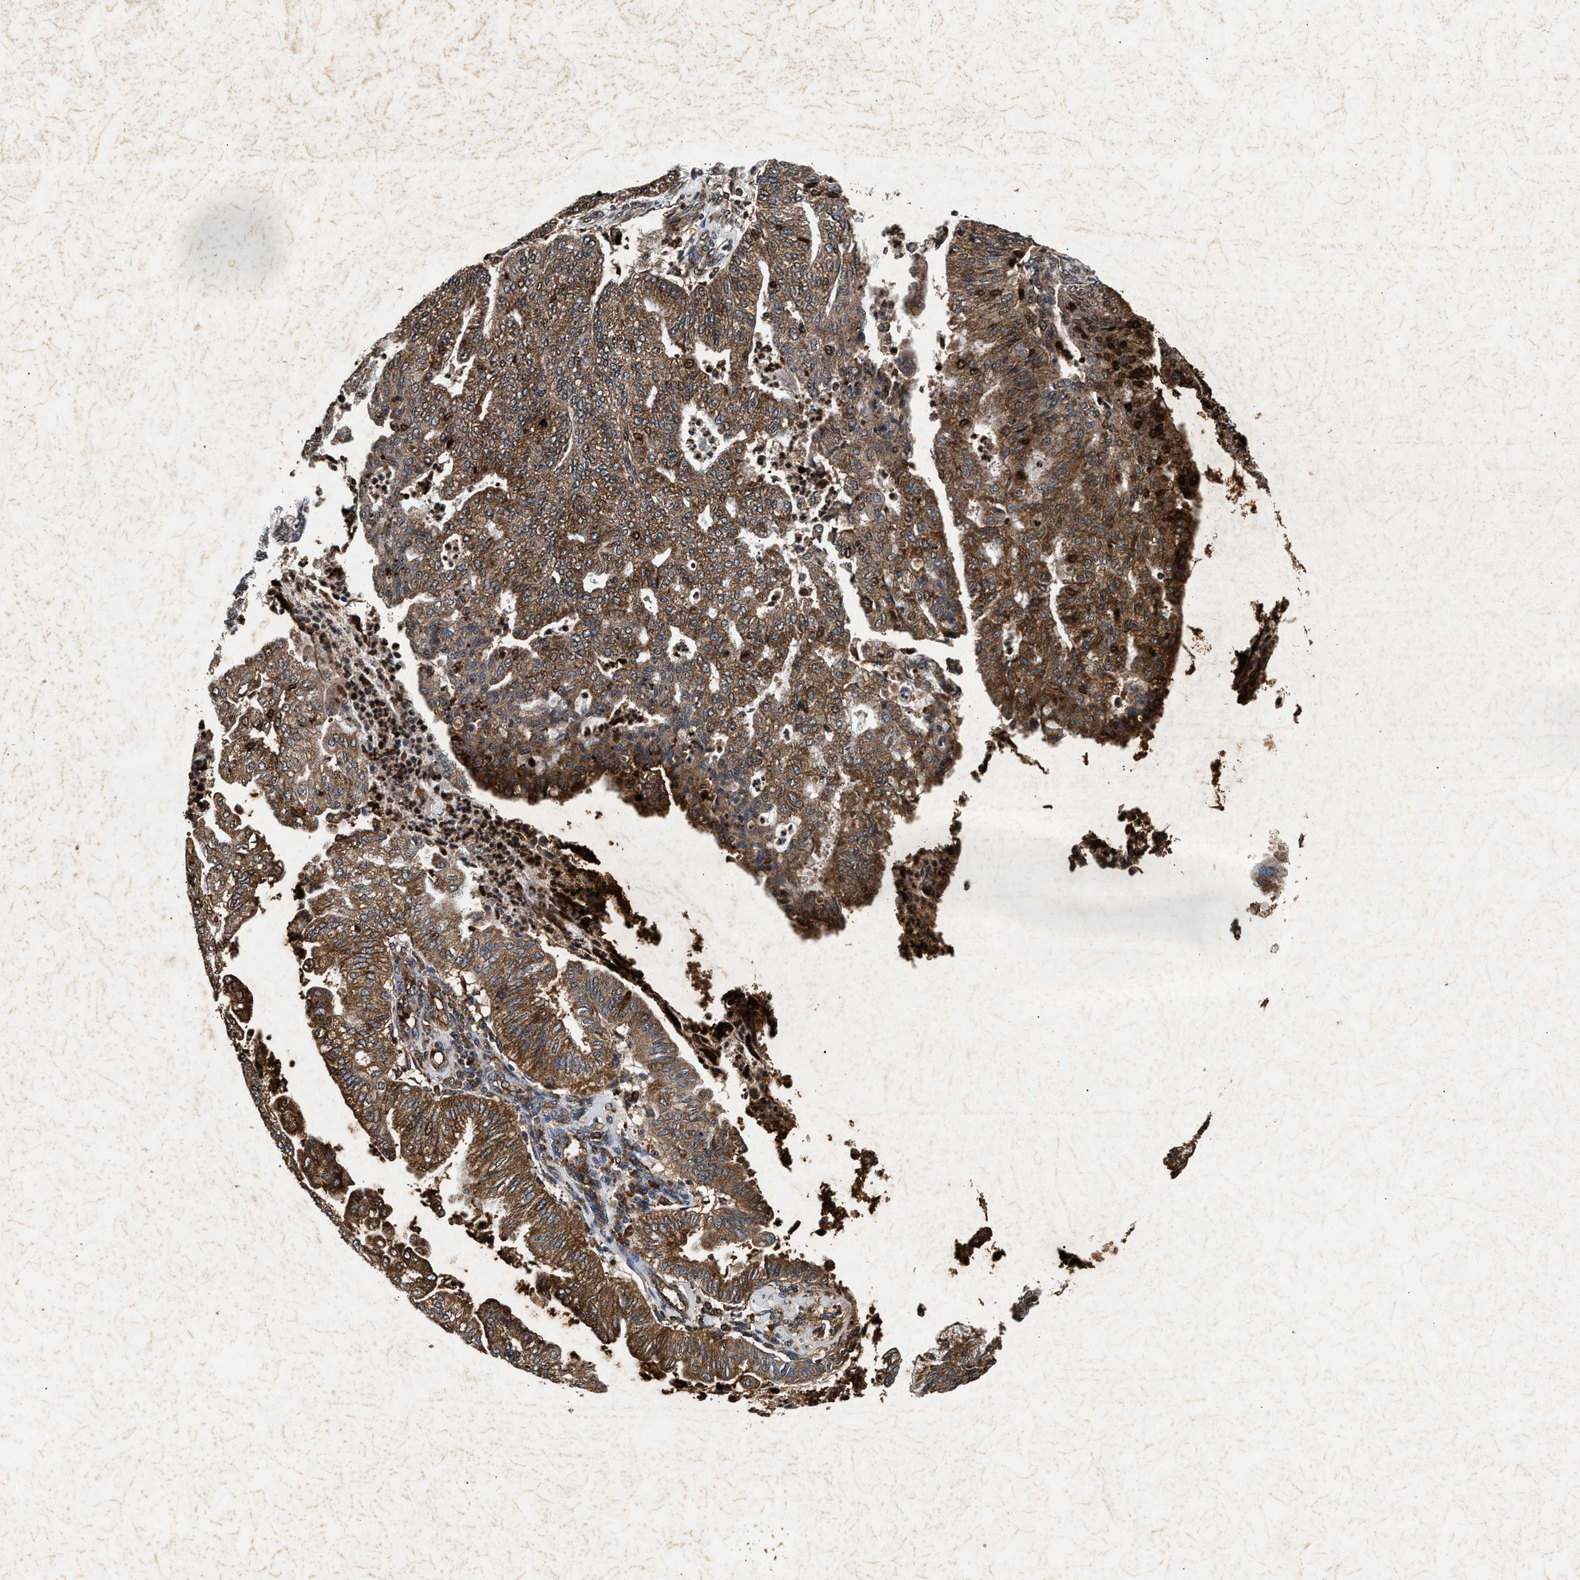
{"staining": {"intensity": "moderate", "quantity": ">75%", "location": "cytoplasmic/membranous,nuclear"}, "tissue": "endometrial cancer", "cell_type": "Tumor cells", "image_type": "cancer", "snomed": [{"axis": "morphology", "description": "Adenocarcinoma, NOS"}, {"axis": "topography", "description": "Endometrium"}], "caption": "Human endometrial cancer (adenocarcinoma) stained with a protein marker reveals moderate staining in tumor cells.", "gene": "ACOX1", "patient": {"sex": "female", "age": 59}}